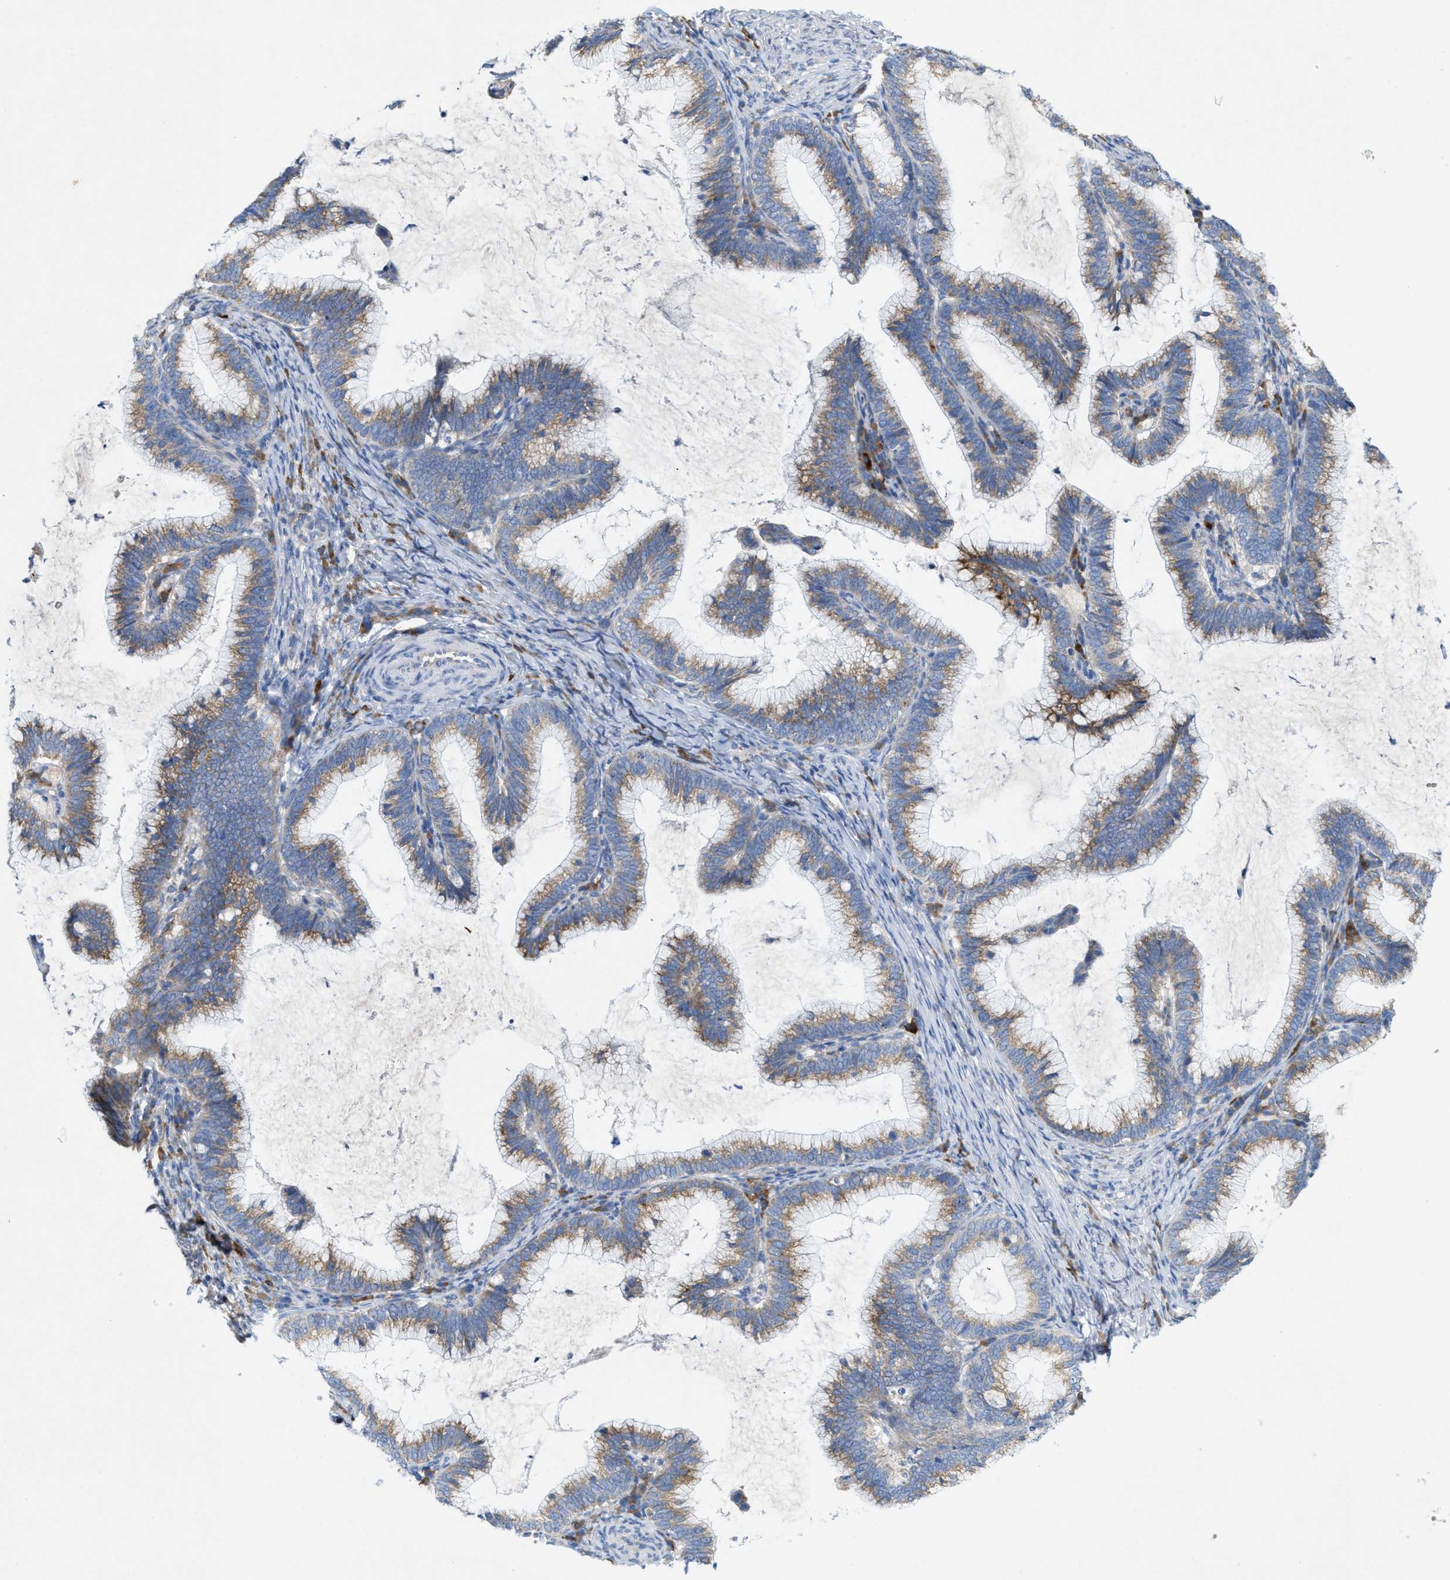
{"staining": {"intensity": "moderate", "quantity": ">75%", "location": "cytoplasmic/membranous"}, "tissue": "cervical cancer", "cell_type": "Tumor cells", "image_type": "cancer", "snomed": [{"axis": "morphology", "description": "Adenocarcinoma, NOS"}, {"axis": "topography", "description": "Cervix"}], "caption": "This photomicrograph displays IHC staining of human adenocarcinoma (cervical), with medium moderate cytoplasmic/membranous staining in approximately >75% of tumor cells.", "gene": "DYNC2I1", "patient": {"sex": "female", "age": 36}}